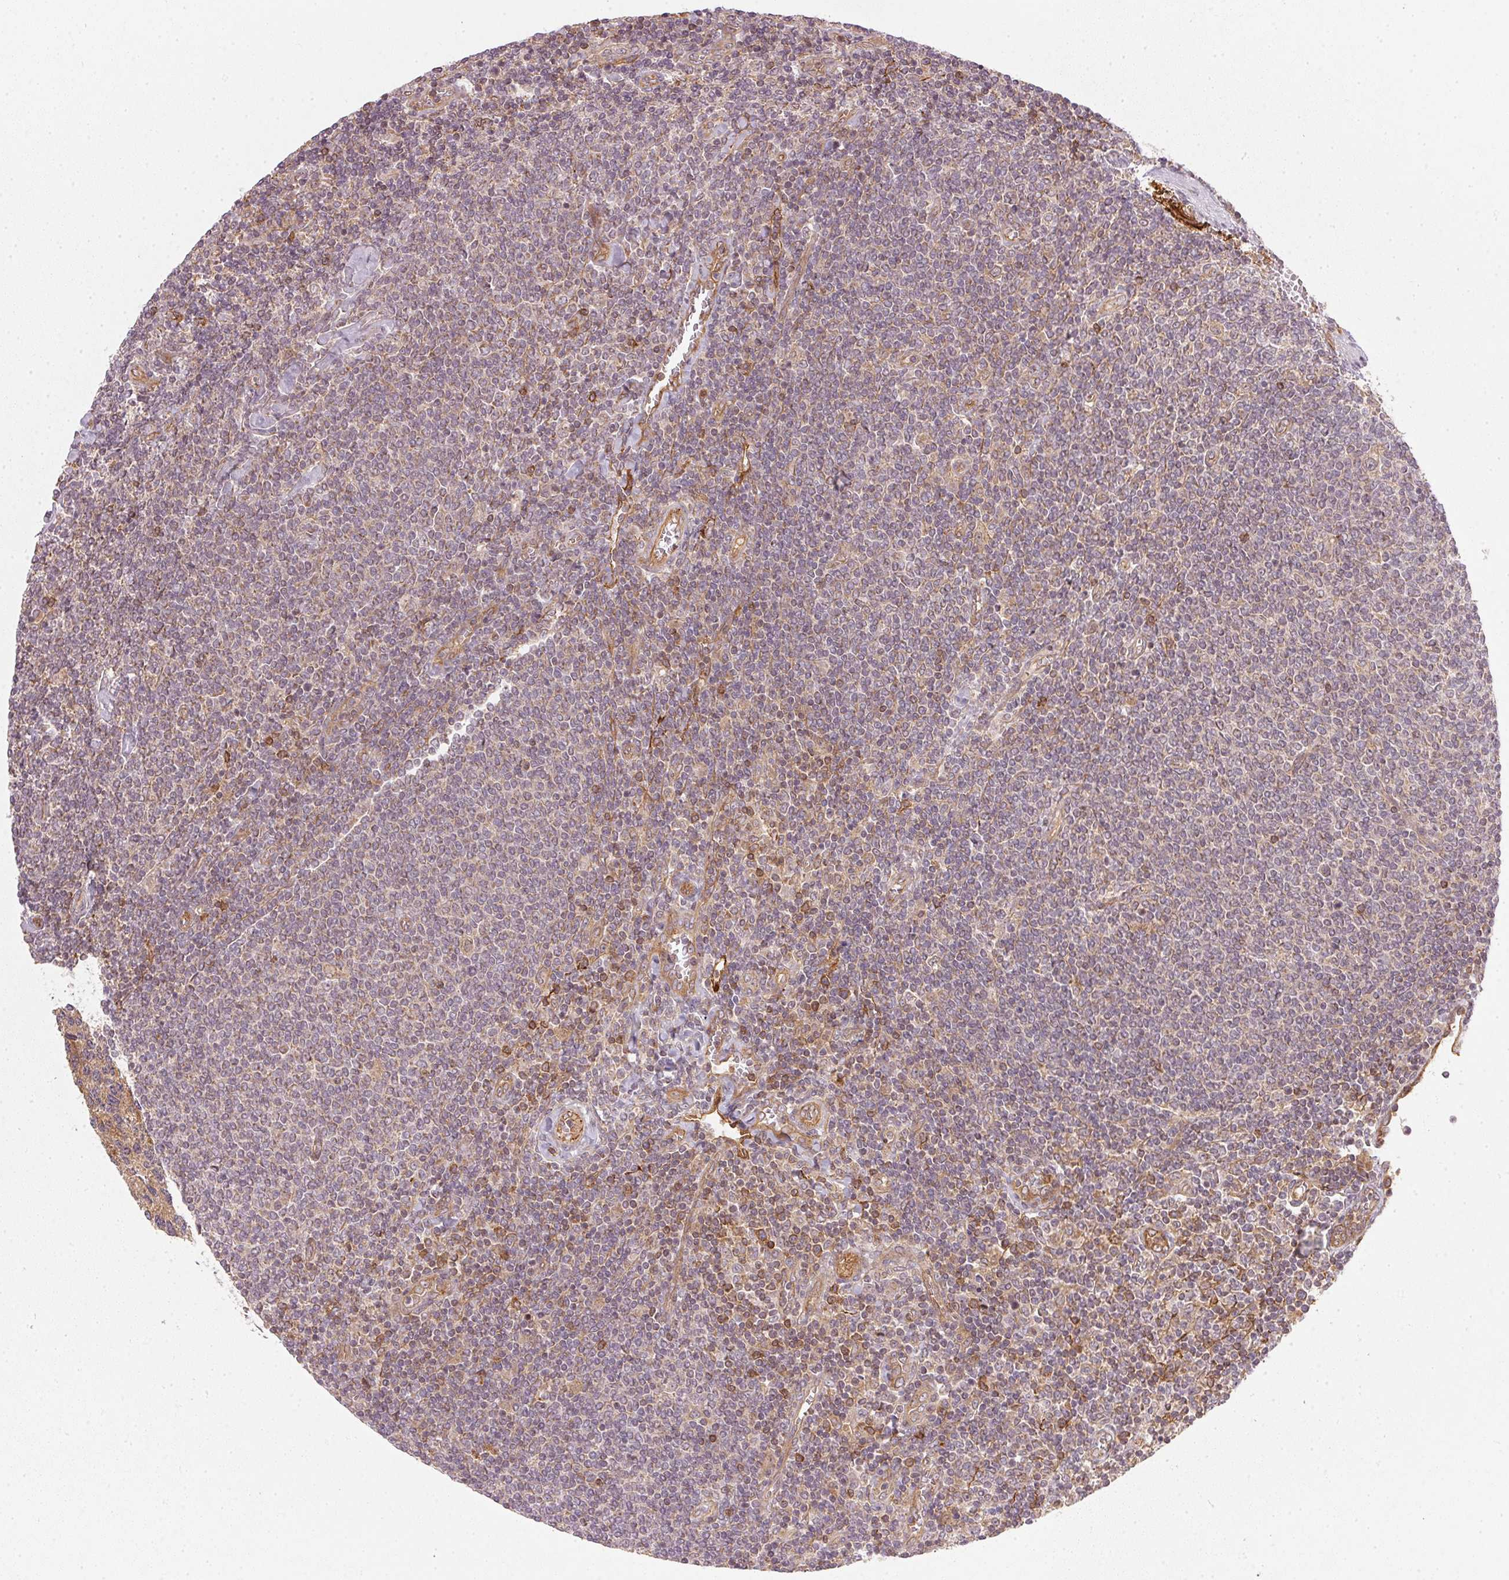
{"staining": {"intensity": "weak", "quantity": "<25%", "location": "cytoplasmic/membranous"}, "tissue": "lymphoma", "cell_type": "Tumor cells", "image_type": "cancer", "snomed": [{"axis": "morphology", "description": "Malignant lymphoma, non-Hodgkin's type, Low grade"}, {"axis": "topography", "description": "Lymph node"}], "caption": "Immunohistochemical staining of low-grade malignant lymphoma, non-Hodgkin's type displays no significant staining in tumor cells.", "gene": "NADK2", "patient": {"sex": "male", "age": 52}}